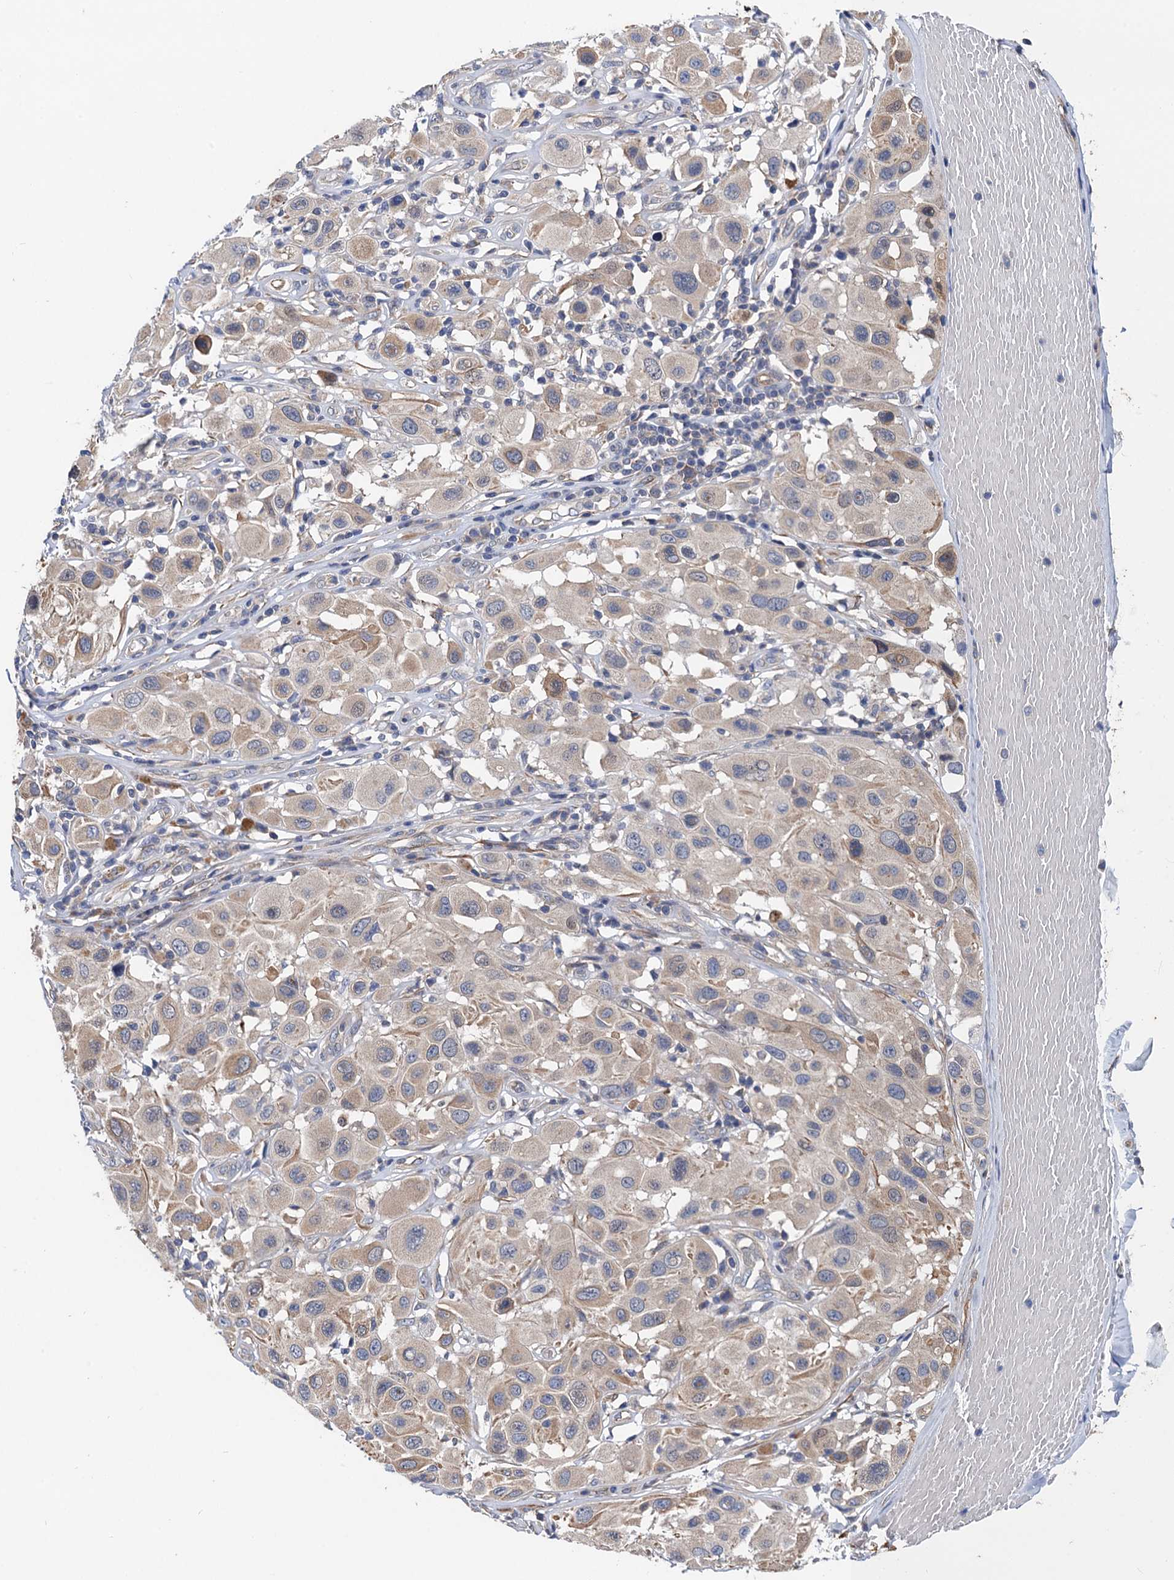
{"staining": {"intensity": "weak", "quantity": "<25%", "location": "cytoplasmic/membranous"}, "tissue": "melanoma", "cell_type": "Tumor cells", "image_type": "cancer", "snomed": [{"axis": "morphology", "description": "Malignant melanoma, Metastatic site"}, {"axis": "topography", "description": "Skin"}], "caption": "A histopathology image of melanoma stained for a protein demonstrates no brown staining in tumor cells. (Stains: DAB immunohistochemistry (IHC) with hematoxylin counter stain, Microscopy: brightfield microscopy at high magnification).", "gene": "PJA2", "patient": {"sex": "male", "age": 41}}